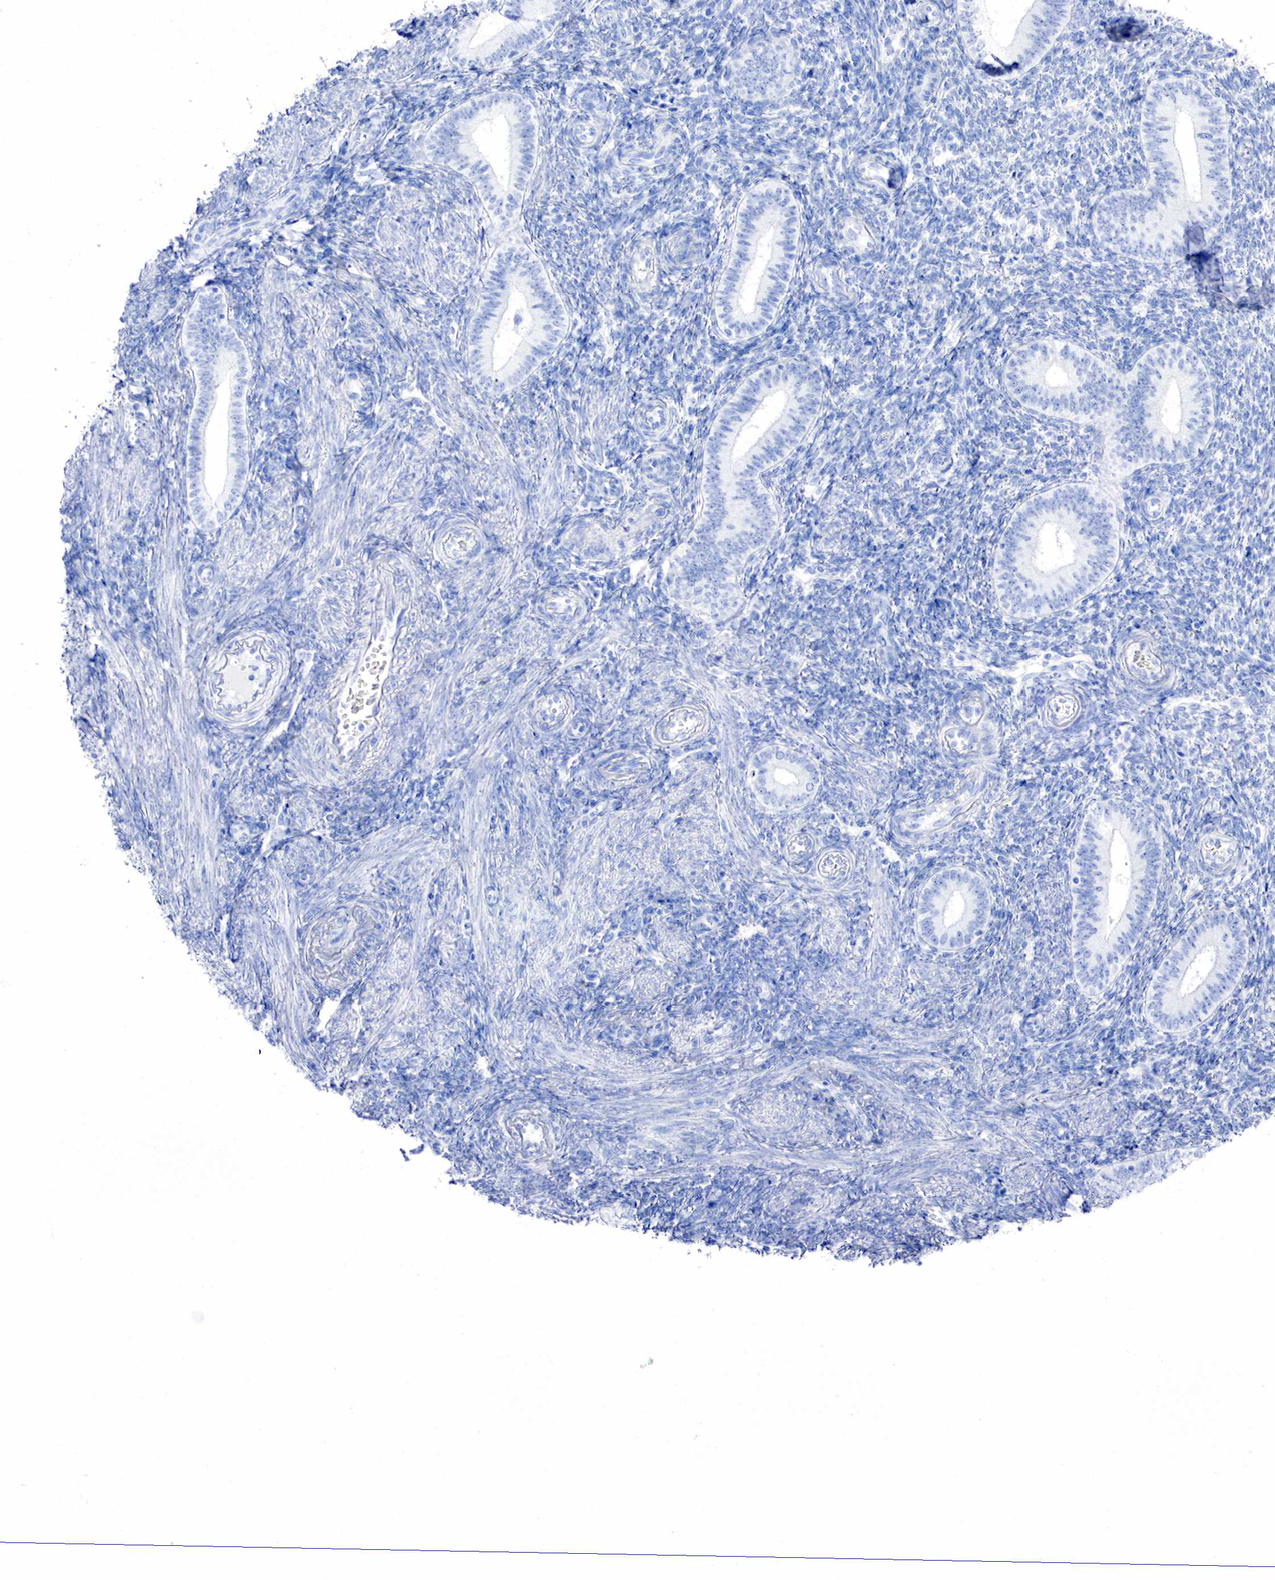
{"staining": {"intensity": "negative", "quantity": "none", "location": "none"}, "tissue": "endometrium", "cell_type": "Cells in endometrial stroma", "image_type": "normal", "snomed": [{"axis": "morphology", "description": "Normal tissue, NOS"}, {"axis": "topography", "description": "Endometrium"}], "caption": "This is an immunohistochemistry histopathology image of normal endometrium. There is no positivity in cells in endometrial stroma.", "gene": "INHA", "patient": {"sex": "female", "age": 35}}